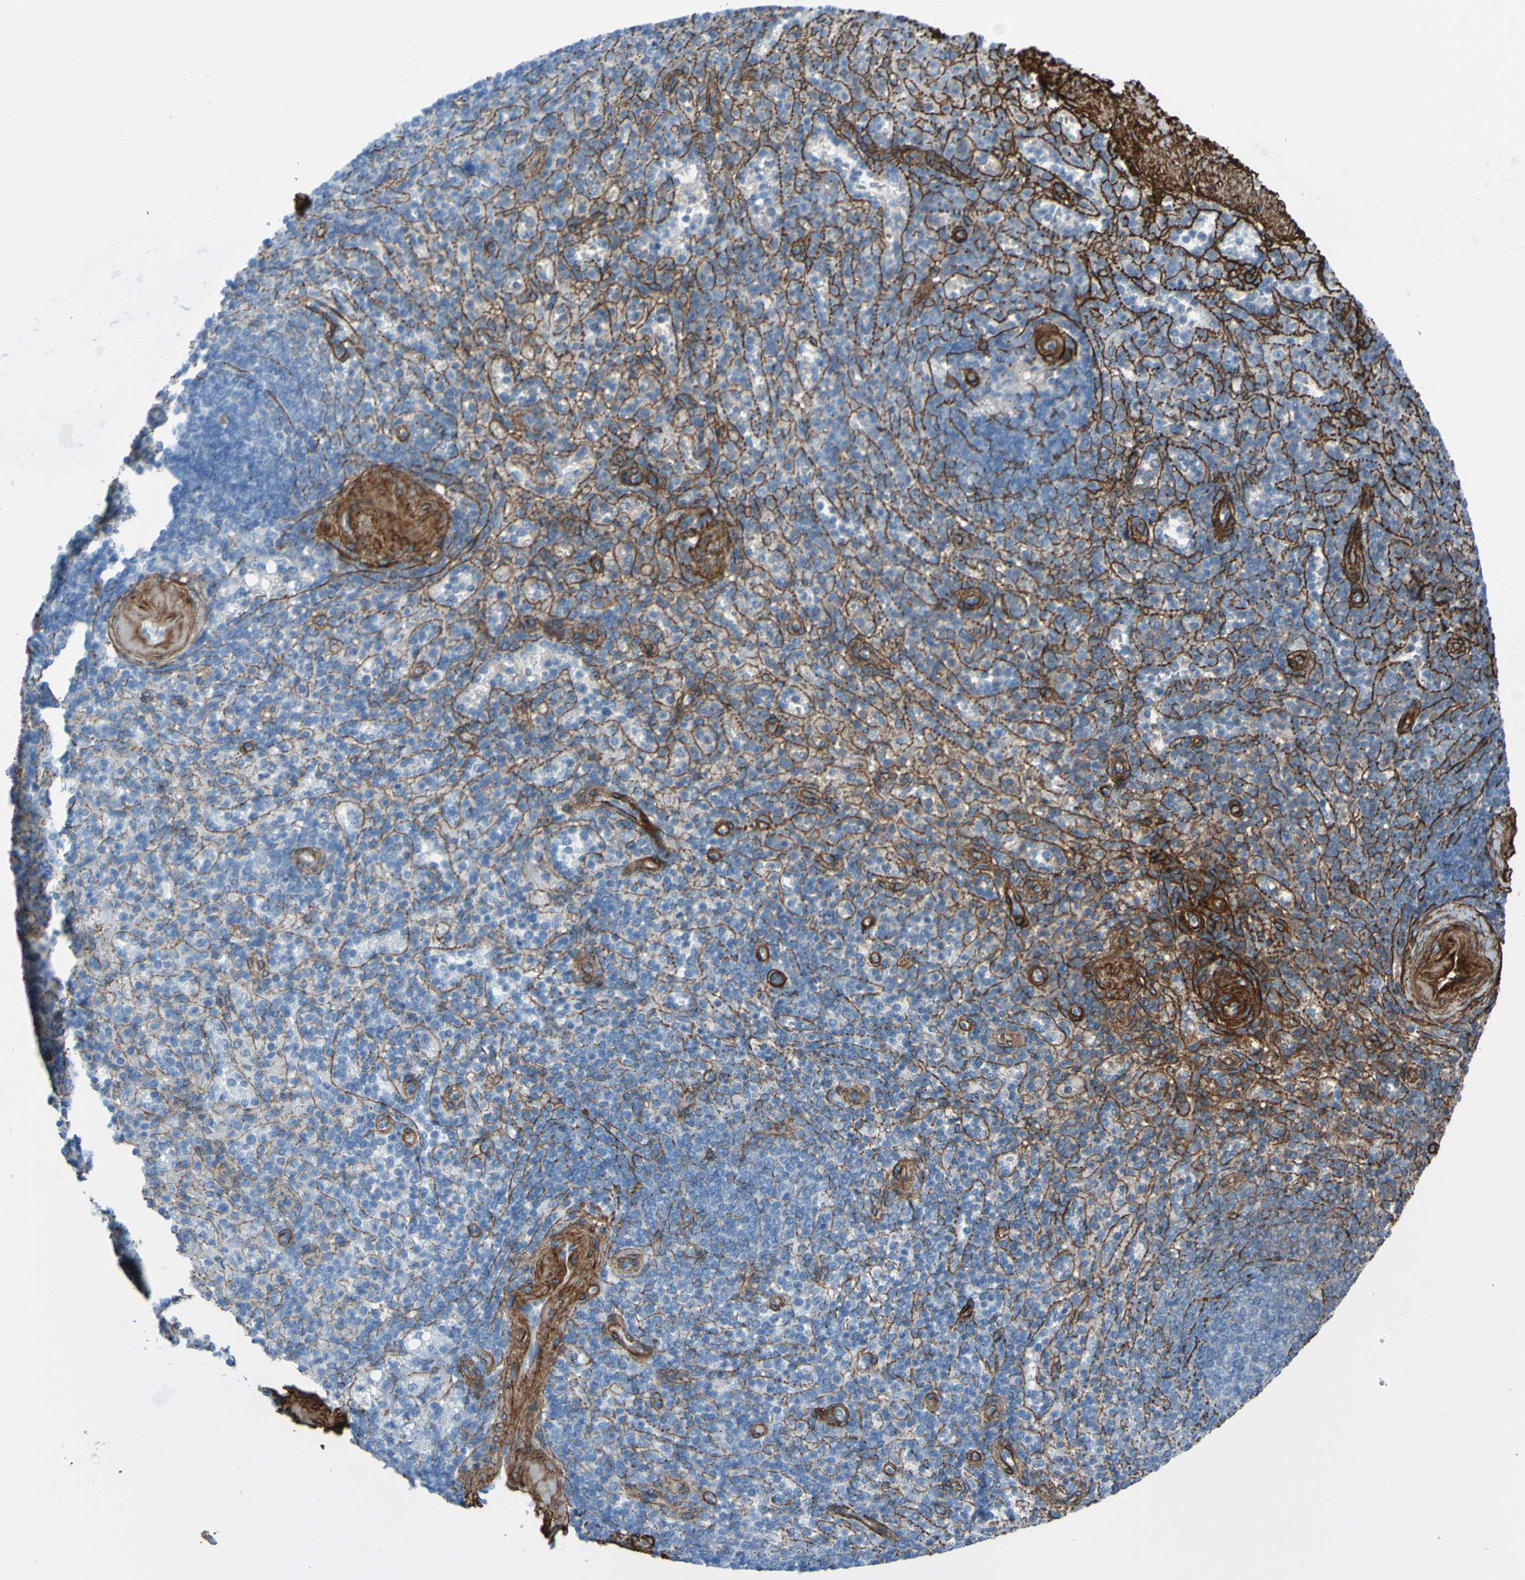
{"staining": {"intensity": "negative", "quantity": "none", "location": "none"}, "tissue": "spleen", "cell_type": "Cells in red pulp", "image_type": "normal", "snomed": [{"axis": "morphology", "description": "Normal tissue, NOS"}, {"axis": "topography", "description": "Spleen"}], "caption": "This is a histopathology image of IHC staining of normal spleen, which shows no positivity in cells in red pulp.", "gene": "COL4A2", "patient": {"sex": "female", "age": 74}}